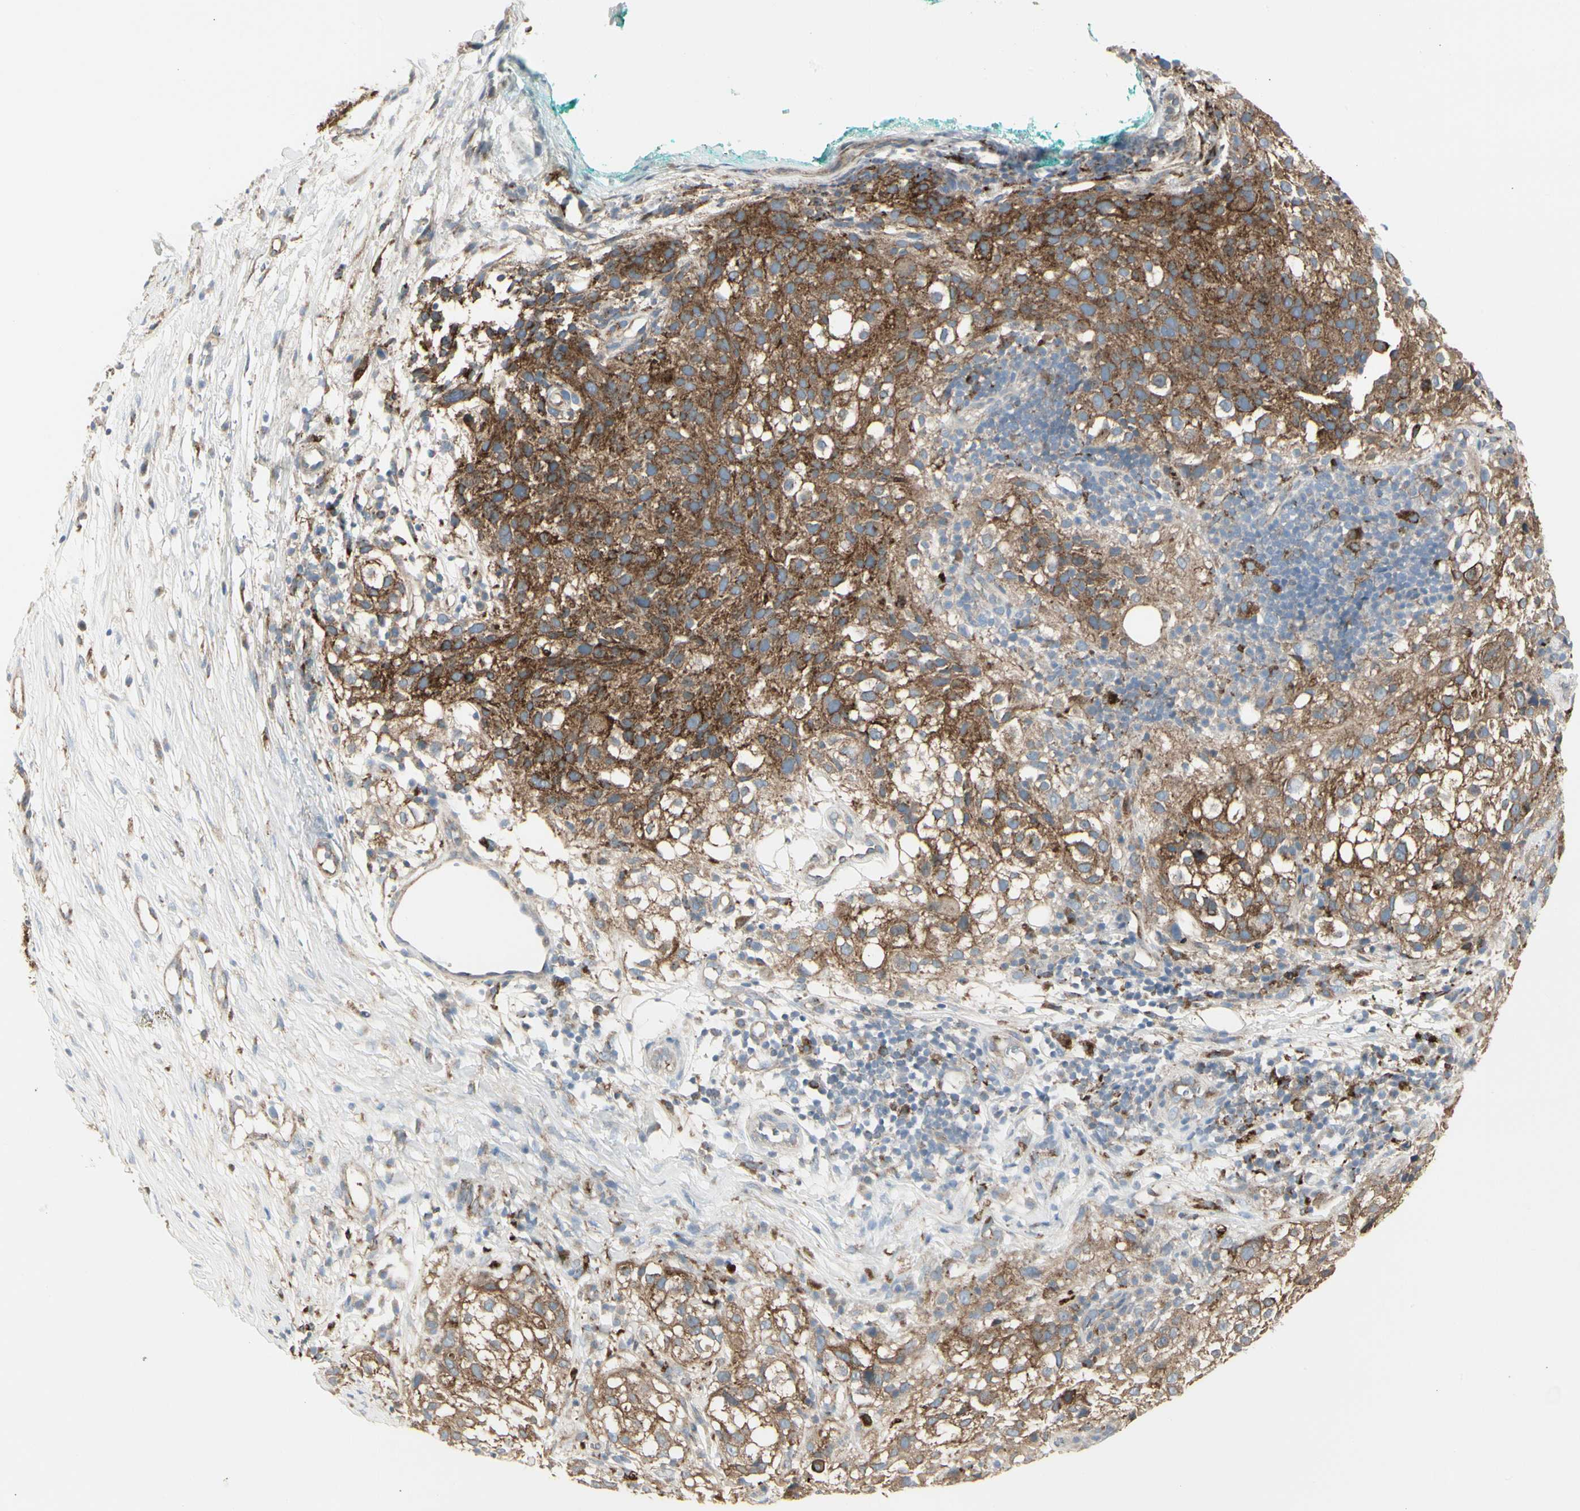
{"staining": {"intensity": "moderate", "quantity": ">75%", "location": "cytoplasmic/membranous"}, "tissue": "melanoma", "cell_type": "Tumor cells", "image_type": "cancer", "snomed": [{"axis": "morphology", "description": "Necrosis, NOS"}, {"axis": "morphology", "description": "Malignant melanoma, NOS"}, {"axis": "topography", "description": "Skin"}], "caption": "Melanoma stained for a protein (brown) exhibits moderate cytoplasmic/membranous positive expression in approximately >75% of tumor cells.", "gene": "ATP6V1B2", "patient": {"sex": "female", "age": 87}}